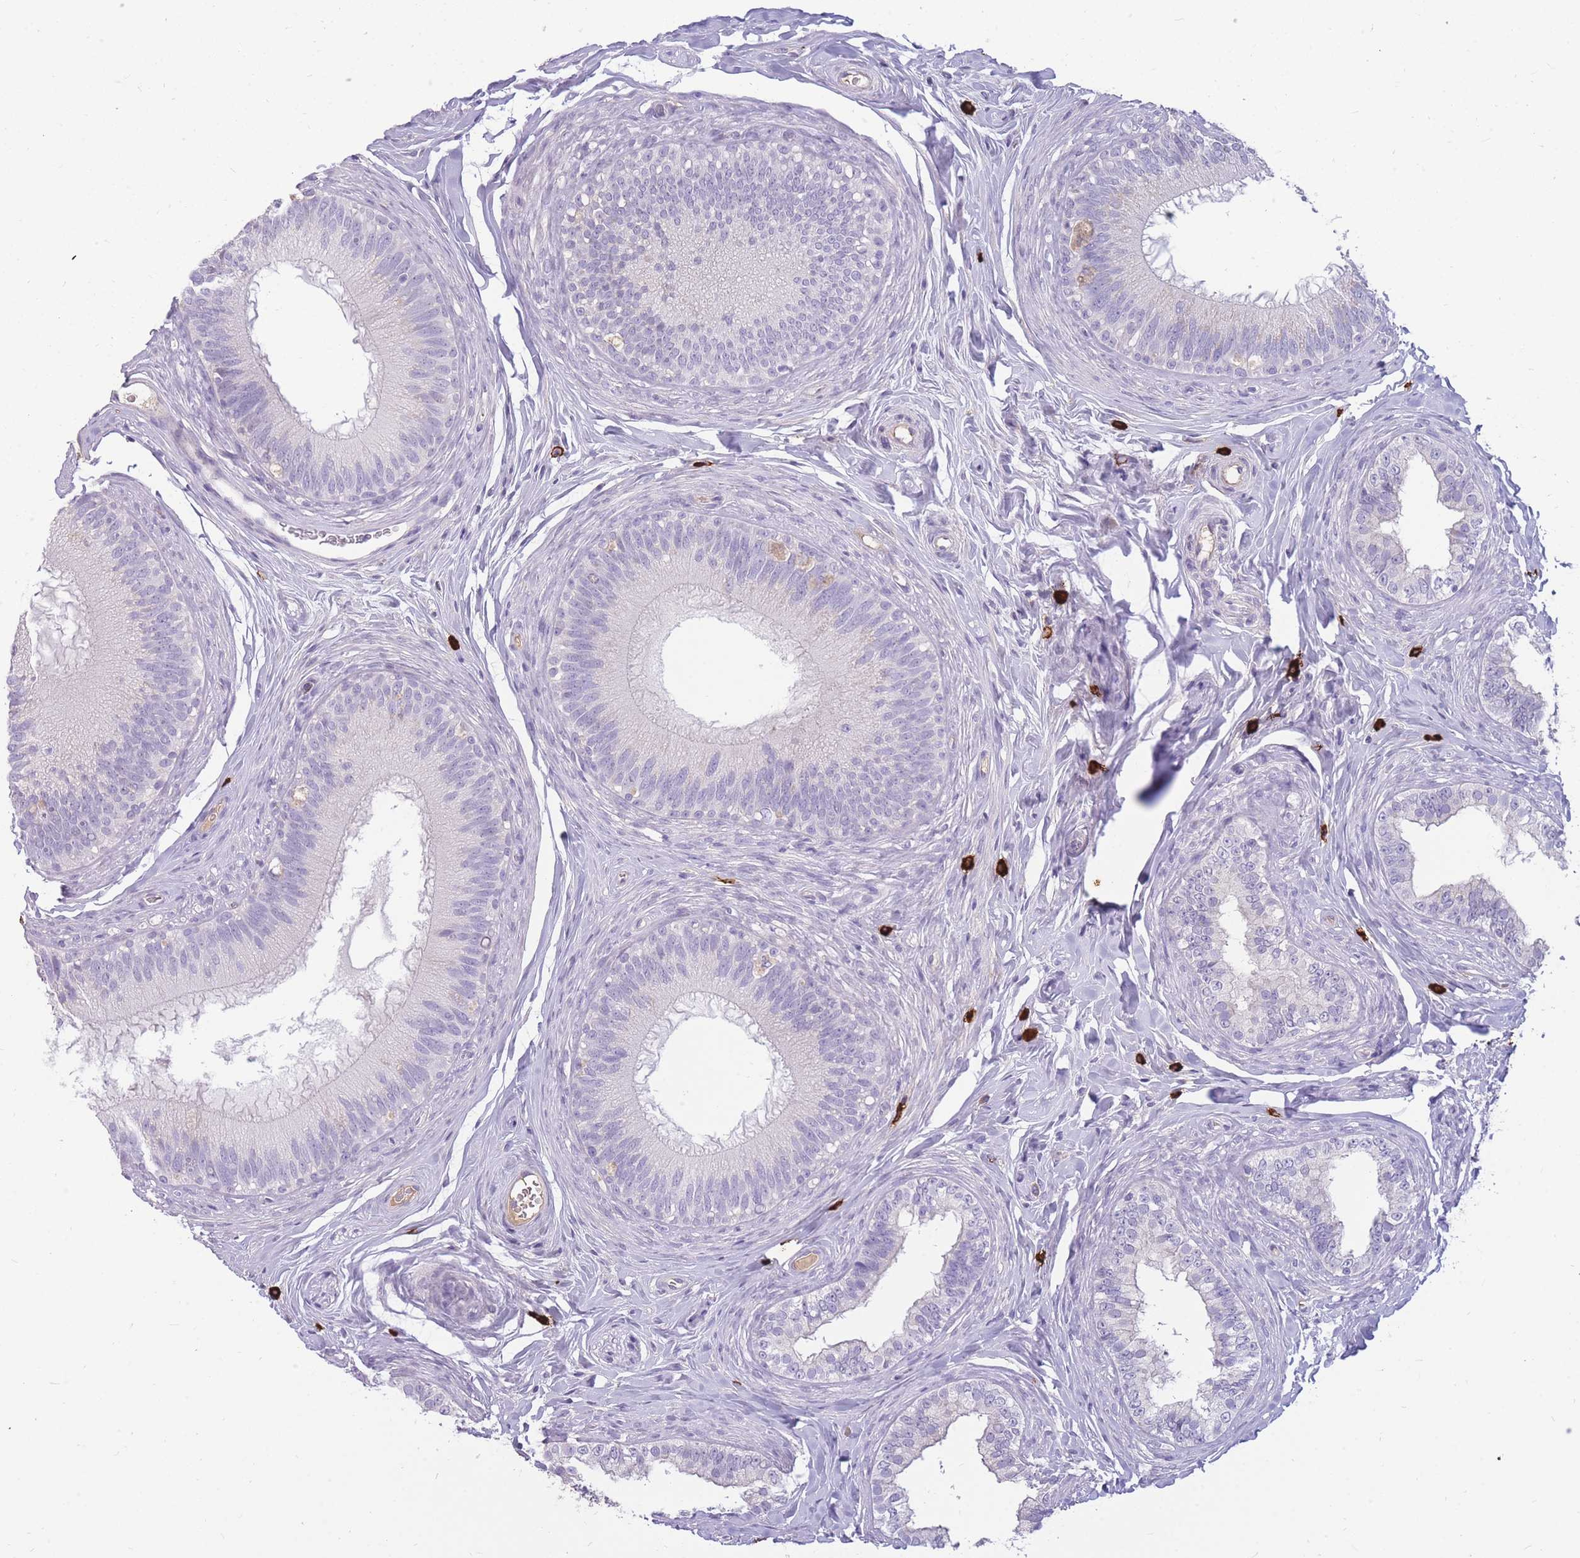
{"staining": {"intensity": "negative", "quantity": "none", "location": "none"}, "tissue": "epididymis", "cell_type": "Glandular cells", "image_type": "normal", "snomed": [{"axis": "morphology", "description": "Normal tissue, NOS"}, {"axis": "topography", "description": "Epididymis"}], "caption": "IHC histopathology image of unremarkable epididymis stained for a protein (brown), which reveals no positivity in glandular cells. The staining was performed using DAB (3,3'-diaminobenzidine) to visualize the protein expression in brown, while the nuclei were stained in blue with hematoxylin (Magnification: 20x).", "gene": "TPSD1", "patient": {"sex": "male", "age": 38}}